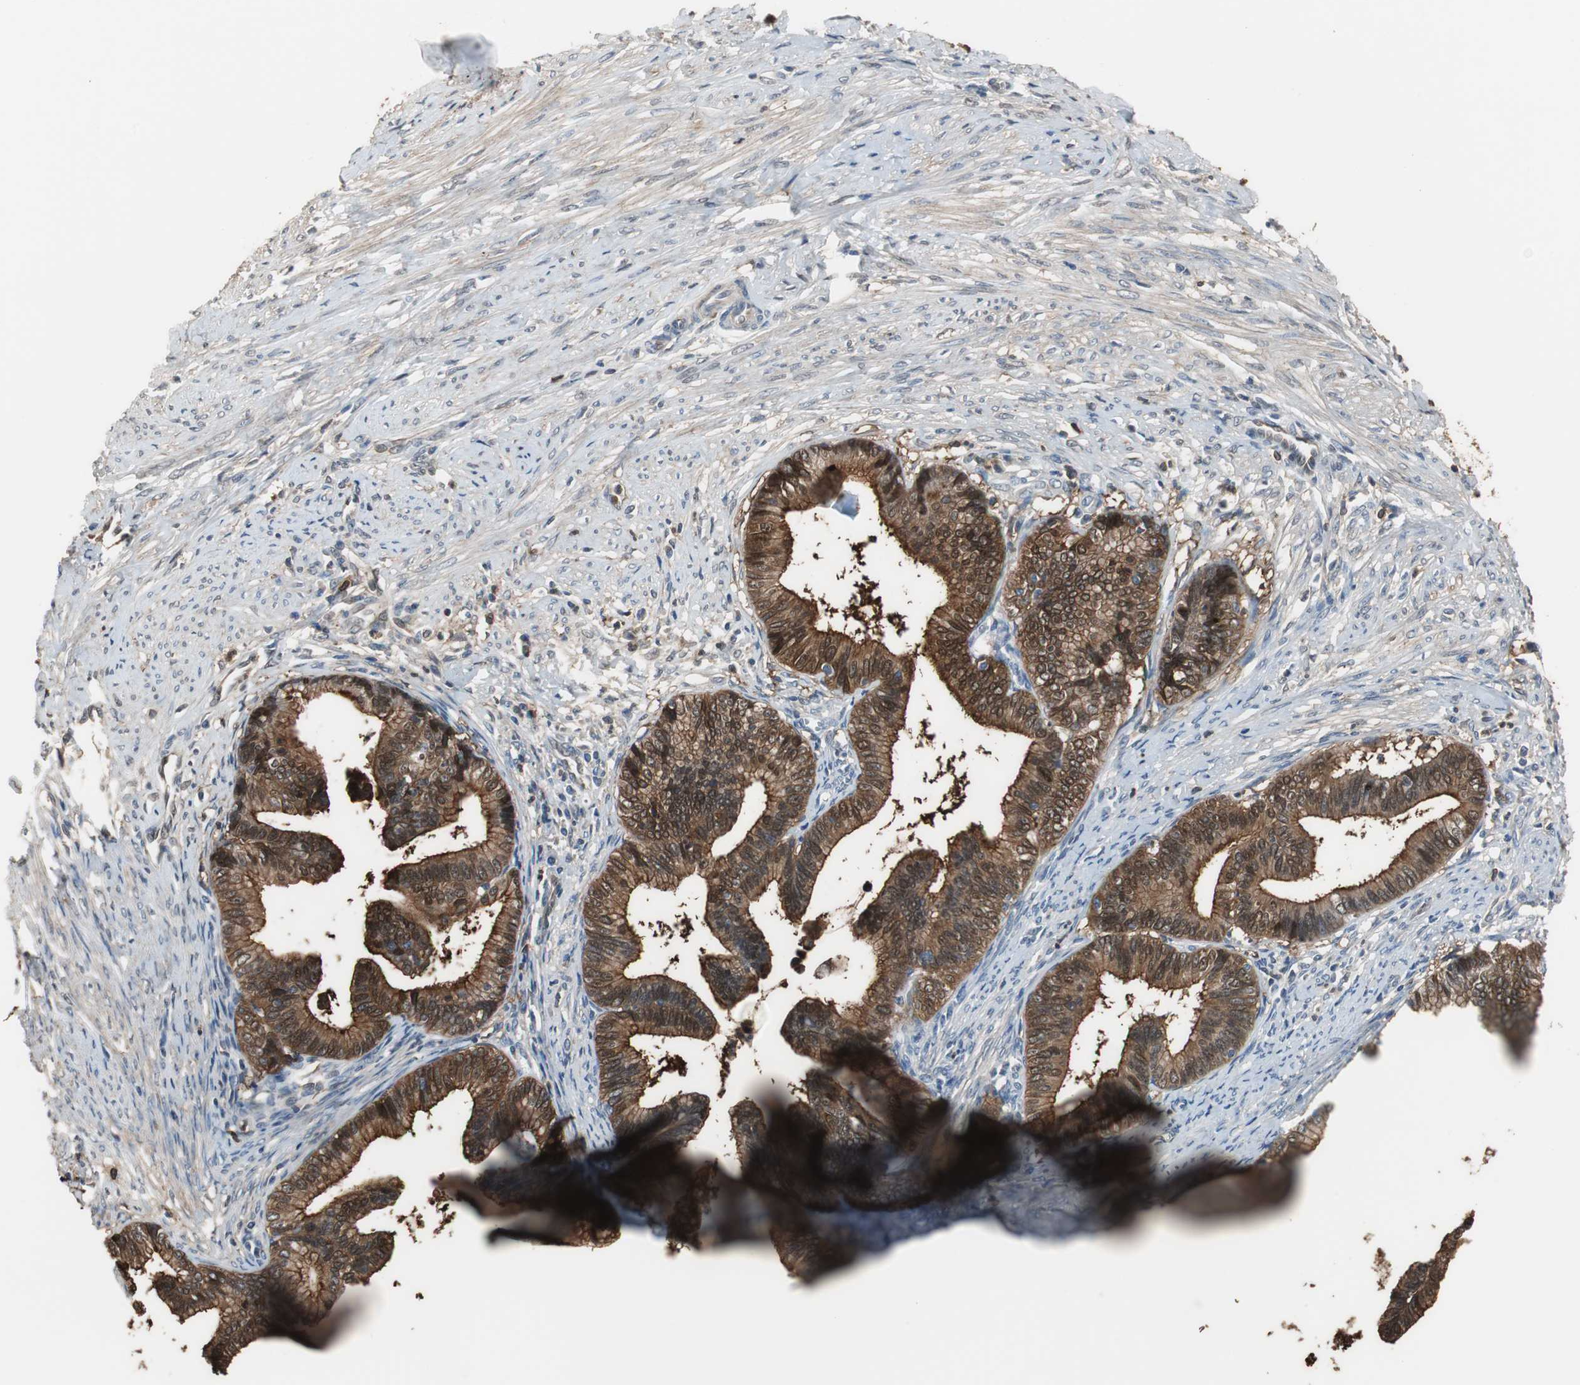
{"staining": {"intensity": "strong", "quantity": ">75%", "location": "cytoplasmic/membranous,nuclear"}, "tissue": "cervical cancer", "cell_type": "Tumor cells", "image_type": "cancer", "snomed": [{"axis": "morphology", "description": "Adenocarcinoma, NOS"}, {"axis": "topography", "description": "Cervix"}], "caption": "Immunohistochemistry (IHC) photomicrograph of human cervical adenocarcinoma stained for a protein (brown), which exhibits high levels of strong cytoplasmic/membranous and nuclear expression in about >75% of tumor cells.", "gene": "ANXA4", "patient": {"sex": "female", "age": 36}}